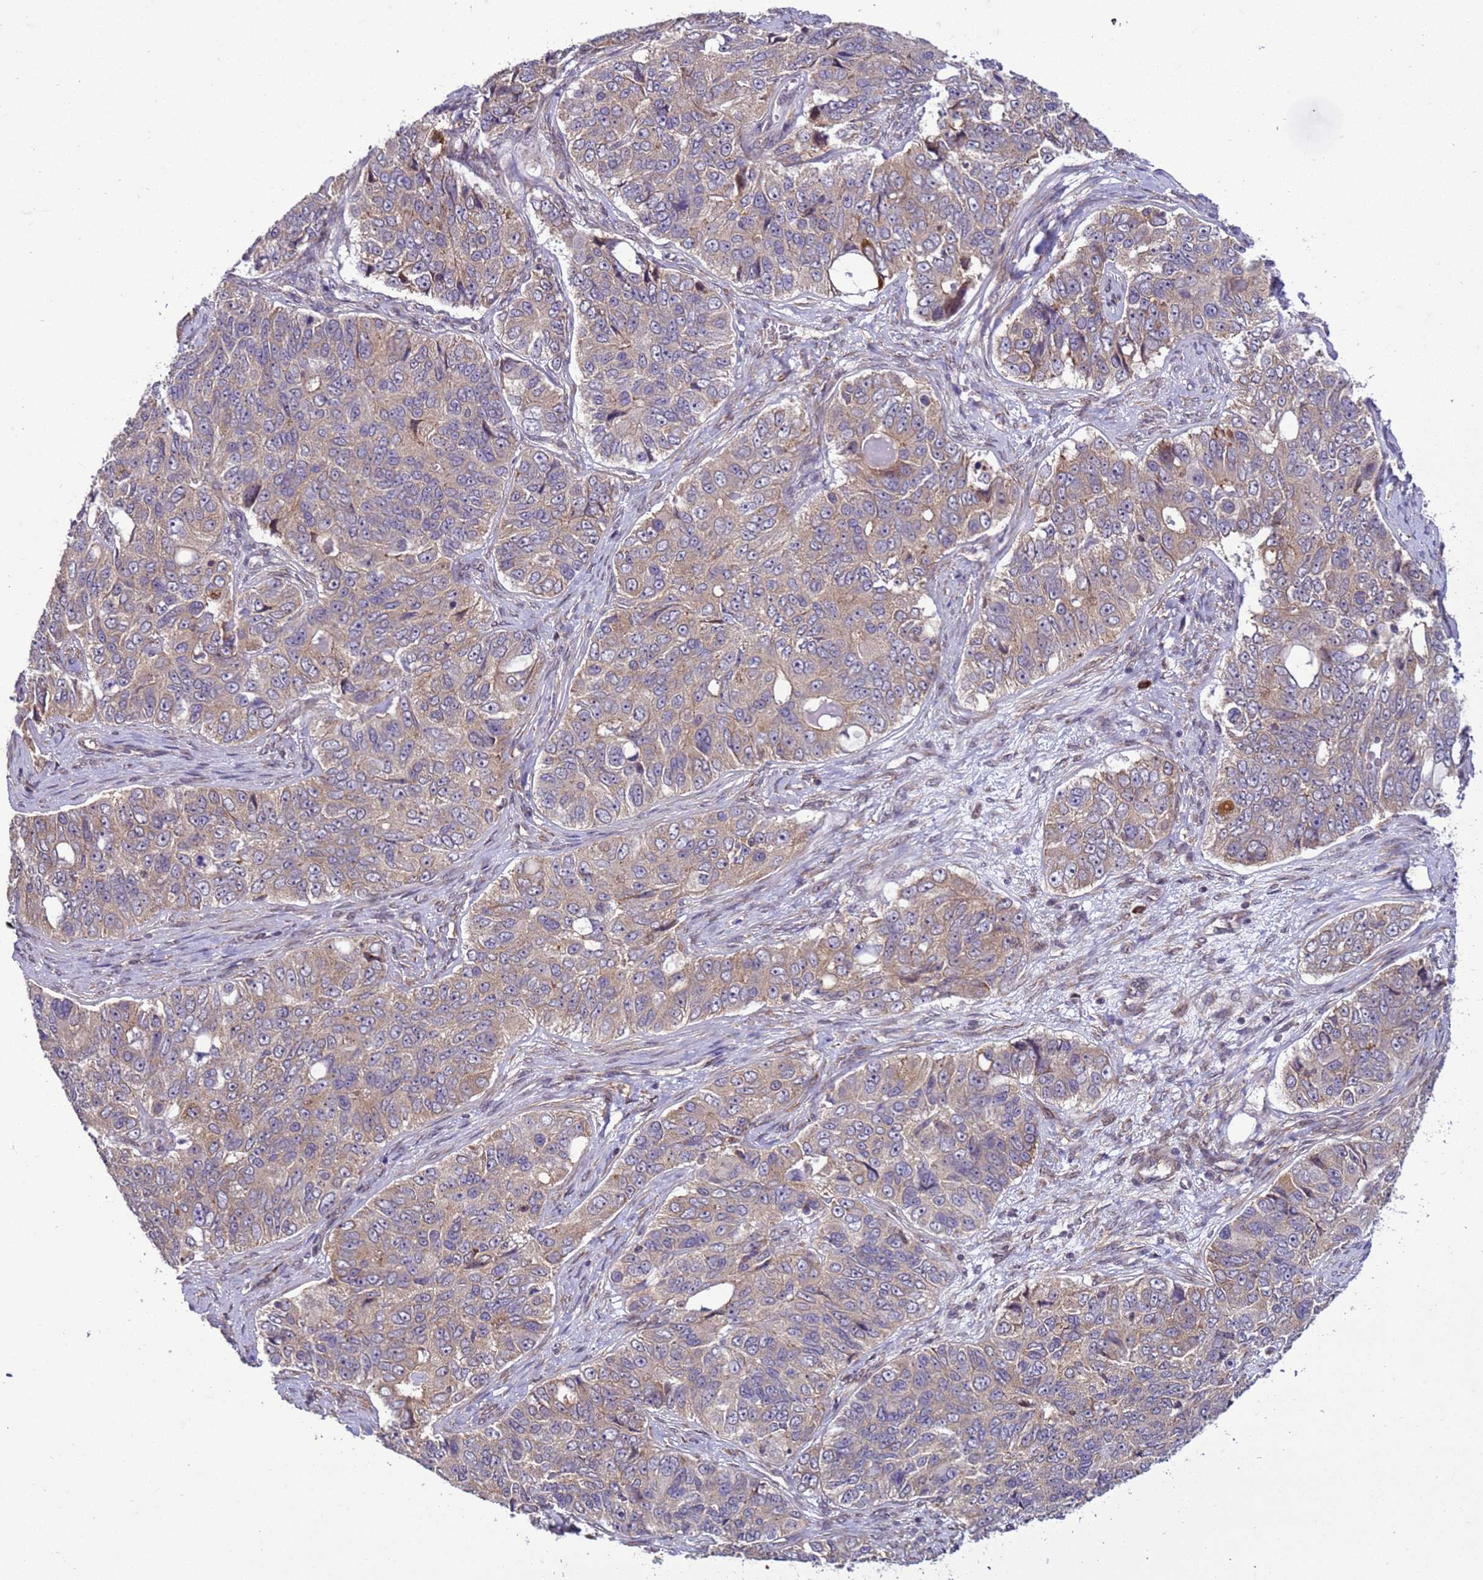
{"staining": {"intensity": "weak", "quantity": "25%-75%", "location": "cytoplasmic/membranous"}, "tissue": "ovarian cancer", "cell_type": "Tumor cells", "image_type": "cancer", "snomed": [{"axis": "morphology", "description": "Carcinoma, endometroid"}, {"axis": "topography", "description": "Ovary"}], "caption": "Immunohistochemistry (IHC) (DAB (3,3'-diaminobenzidine)) staining of ovarian cancer (endometroid carcinoma) displays weak cytoplasmic/membranous protein expression in approximately 25%-75% of tumor cells.", "gene": "GEN1", "patient": {"sex": "female", "age": 51}}